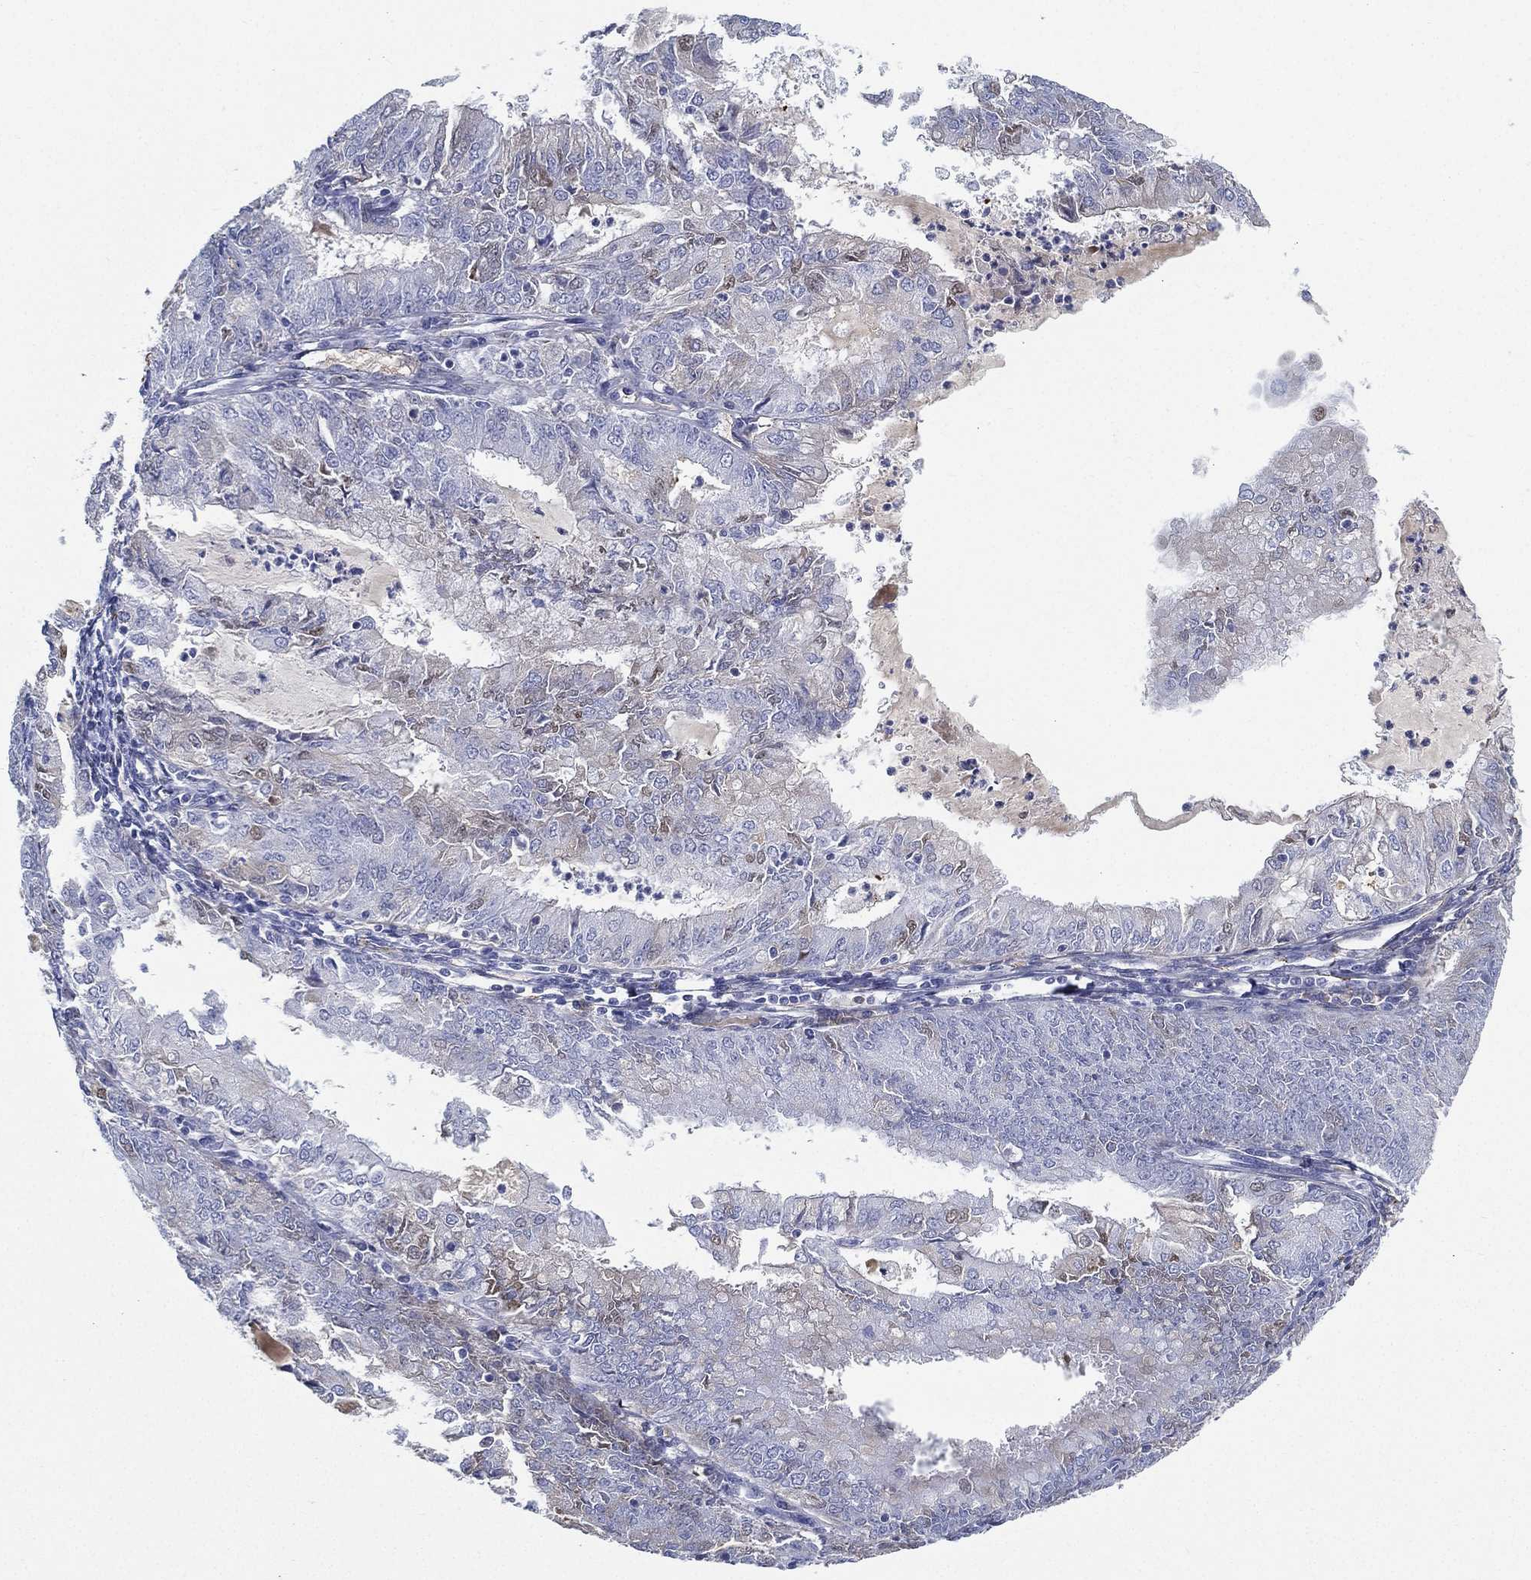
{"staining": {"intensity": "negative", "quantity": "none", "location": "none"}, "tissue": "endometrial cancer", "cell_type": "Tumor cells", "image_type": "cancer", "snomed": [{"axis": "morphology", "description": "Adenocarcinoma, NOS"}, {"axis": "topography", "description": "Endometrium"}], "caption": "Histopathology image shows no significant protein staining in tumor cells of endometrial cancer (adenocarcinoma).", "gene": "IFNB1", "patient": {"sex": "female", "age": 57}}